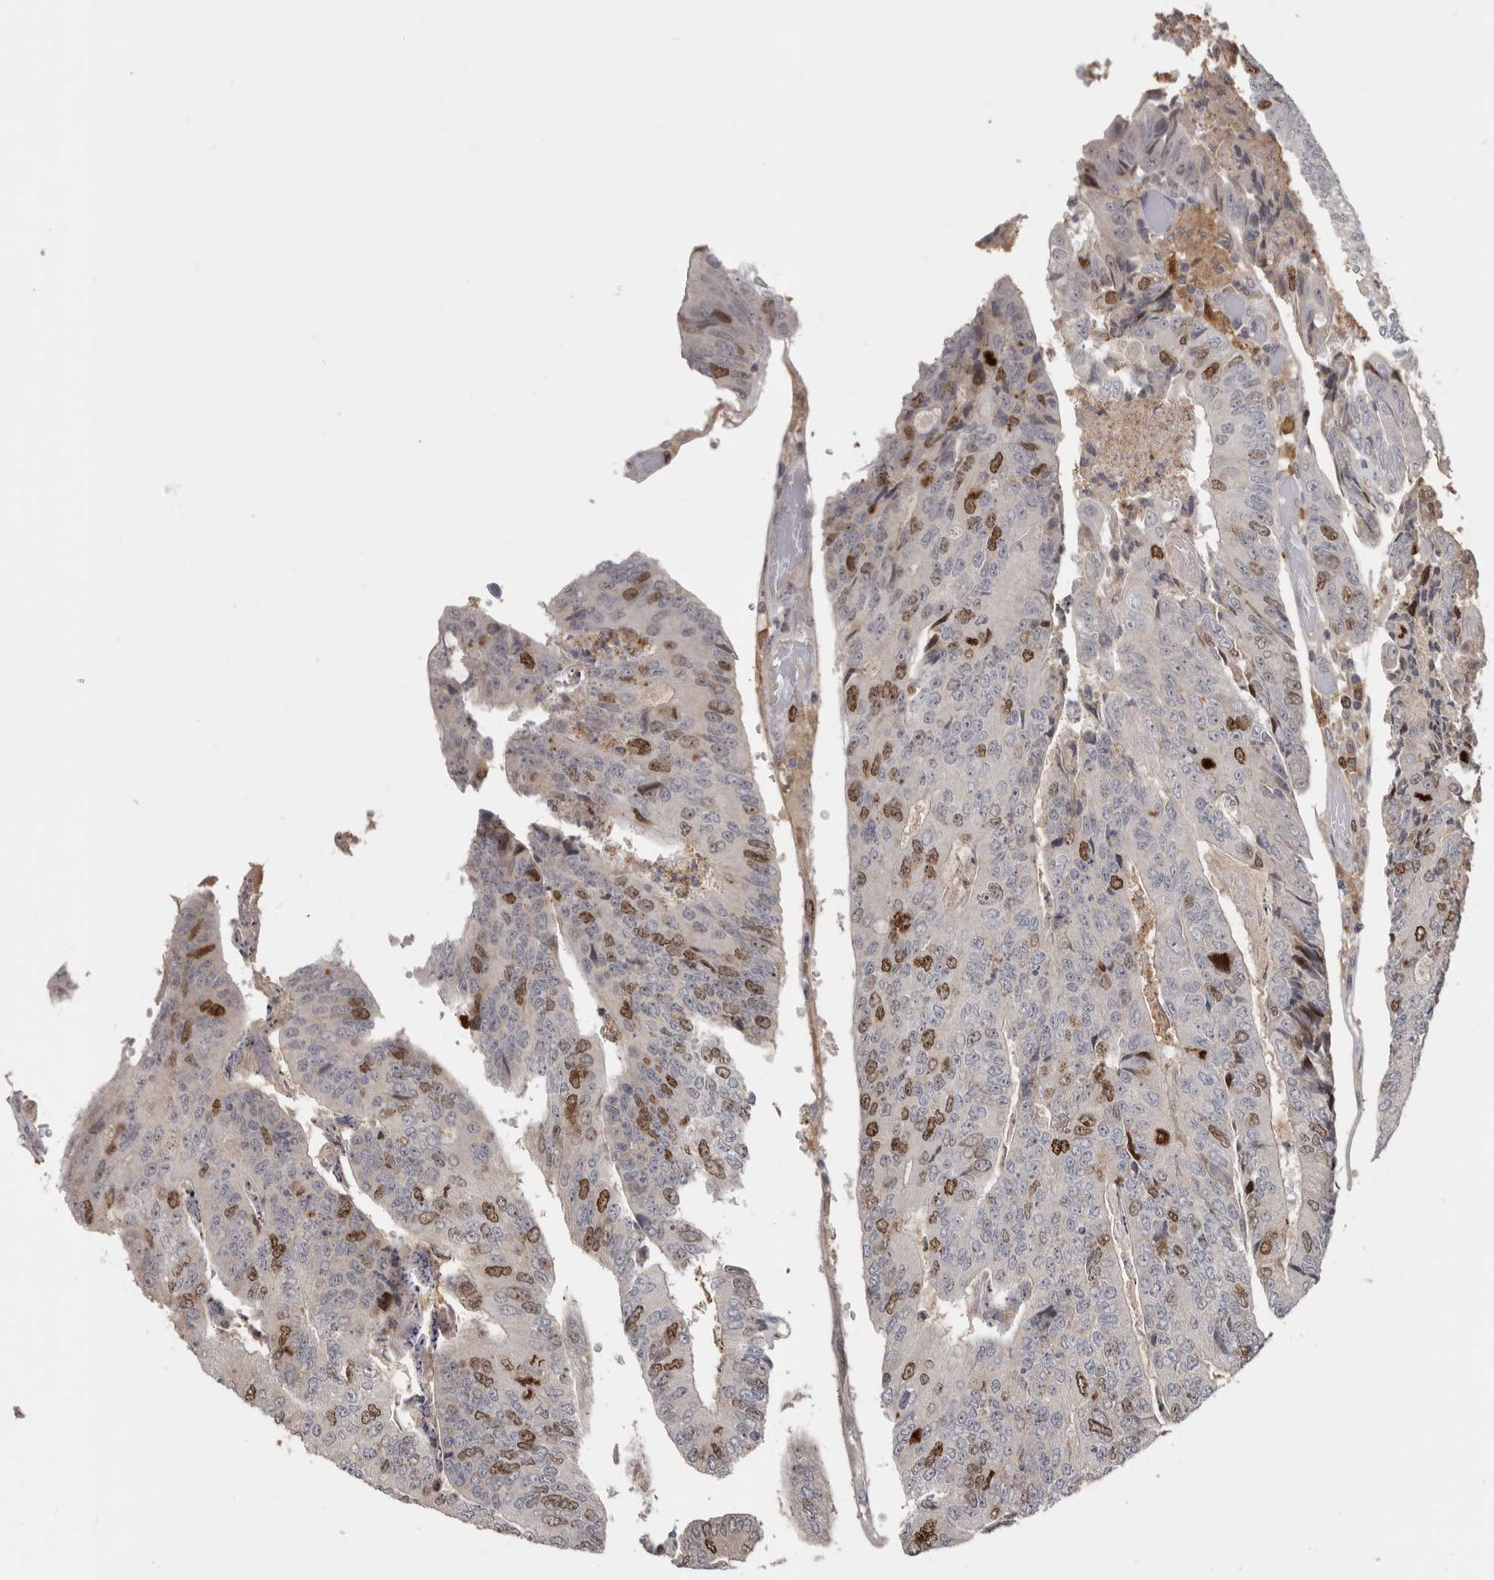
{"staining": {"intensity": "strong", "quantity": "<25%", "location": "nuclear"}, "tissue": "colorectal cancer", "cell_type": "Tumor cells", "image_type": "cancer", "snomed": [{"axis": "morphology", "description": "Adenocarcinoma, NOS"}, {"axis": "topography", "description": "Colon"}], "caption": "DAB immunohistochemical staining of colorectal adenocarcinoma reveals strong nuclear protein staining in about <25% of tumor cells.", "gene": "CDCA8", "patient": {"sex": "female", "age": 67}}